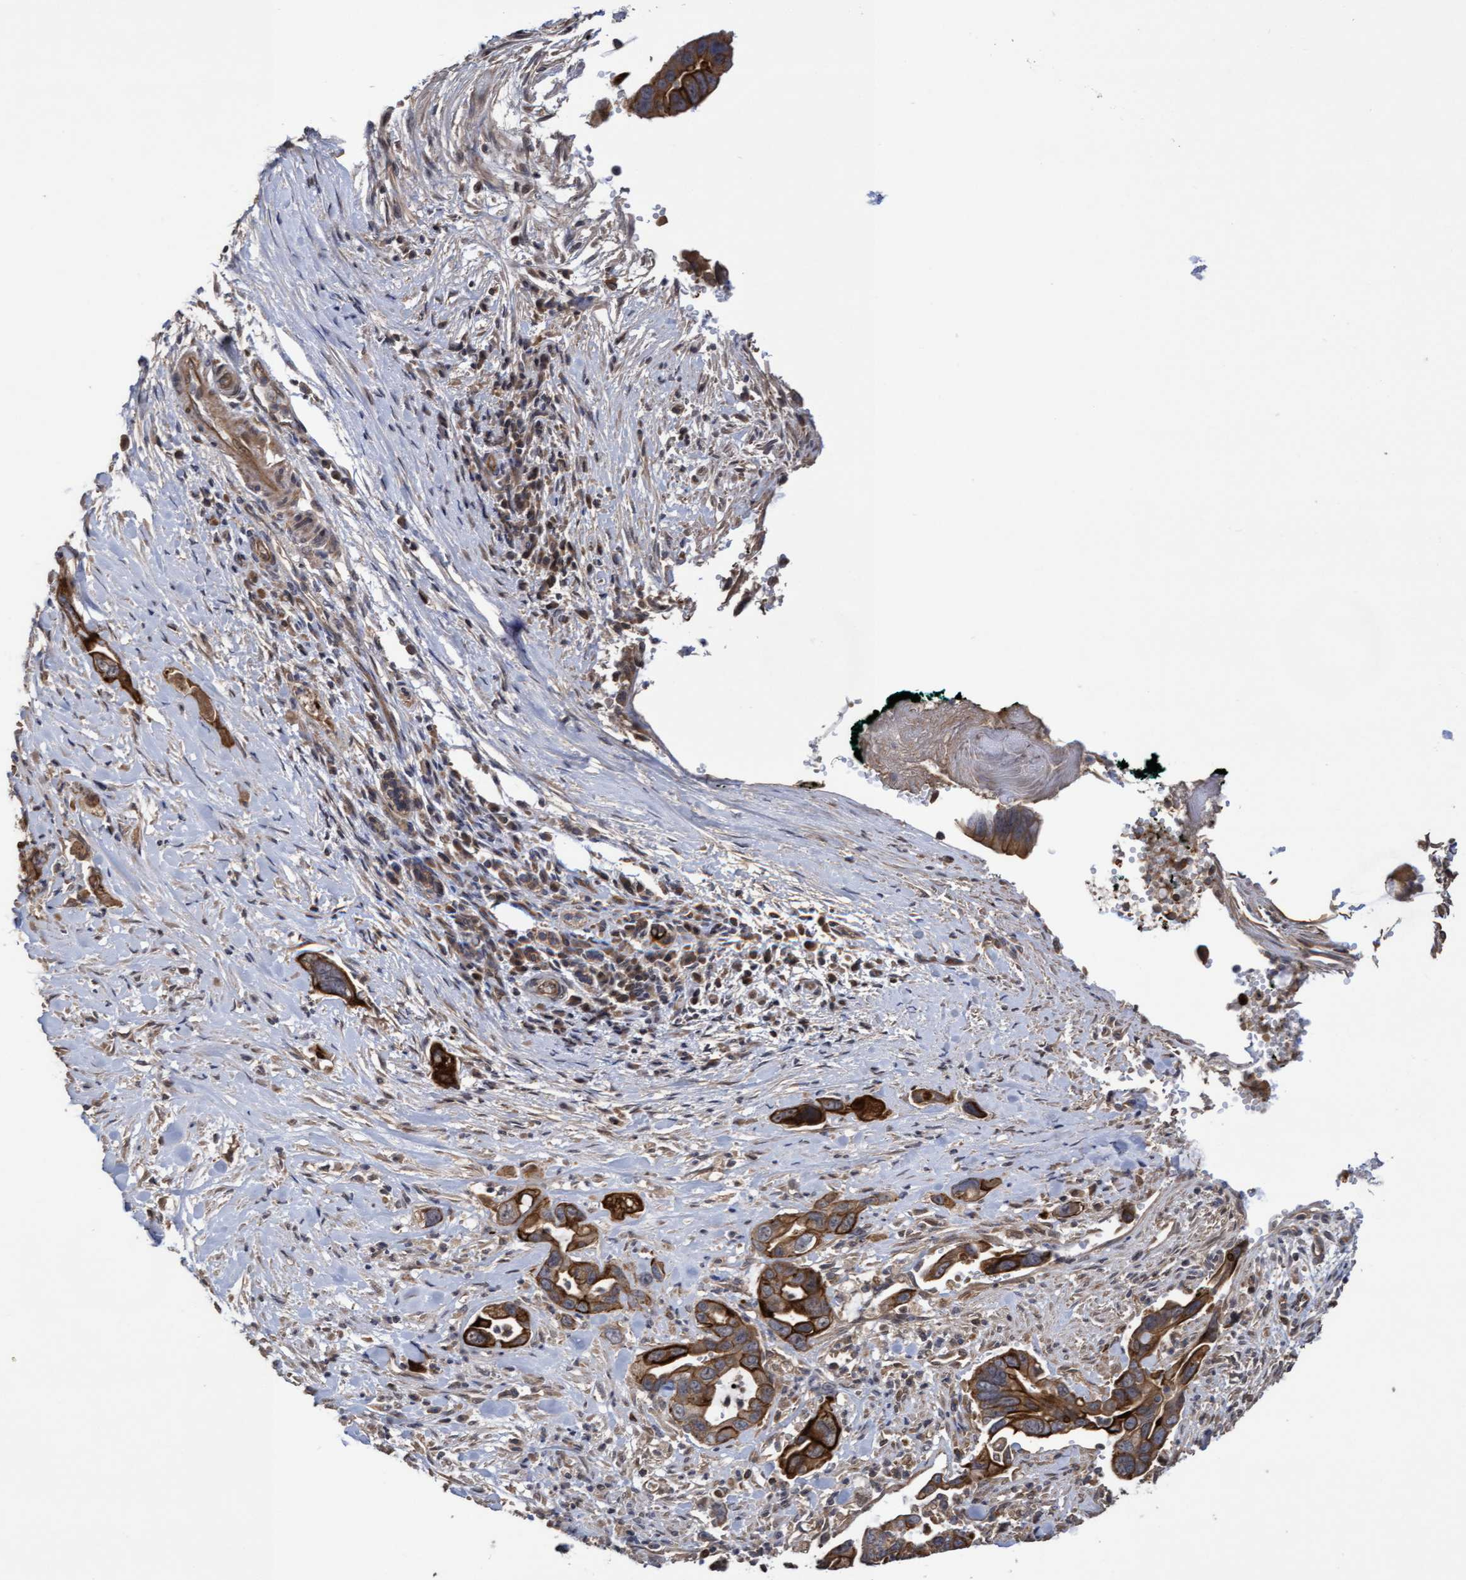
{"staining": {"intensity": "strong", "quantity": ">75%", "location": "cytoplasmic/membranous"}, "tissue": "pancreatic cancer", "cell_type": "Tumor cells", "image_type": "cancer", "snomed": [{"axis": "morphology", "description": "Adenocarcinoma, NOS"}, {"axis": "topography", "description": "Pancreas"}], "caption": "The image reveals immunohistochemical staining of pancreatic cancer (adenocarcinoma). There is strong cytoplasmic/membranous positivity is identified in approximately >75% of tumor cells.", "gene": "COBL", "patient": {"sex": "female", "age": 70}}